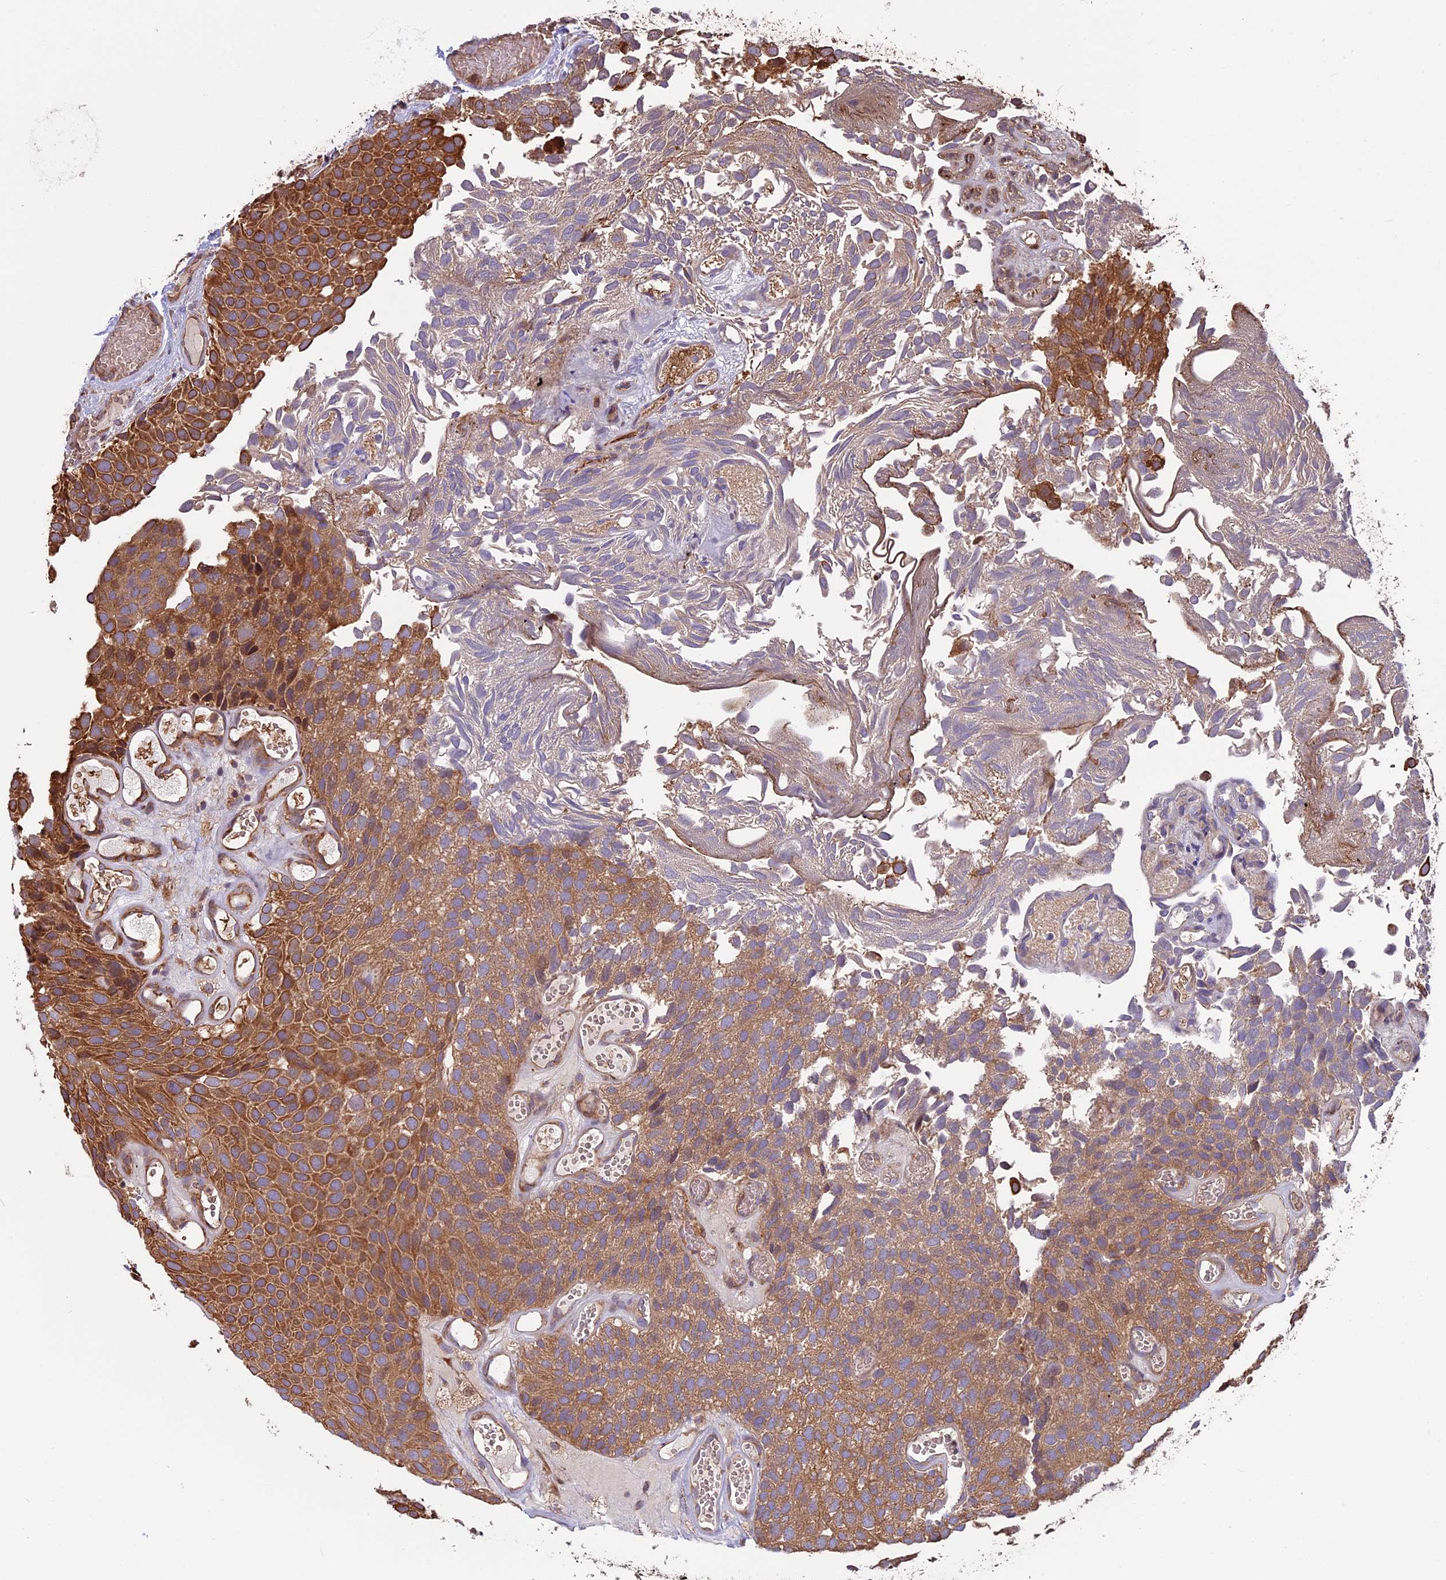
{"staining": {"intensity": "strong", "quantity": ">75%", "location": "cytoplasmic/membranous"}, "tissue": "urothelial cancer", "cell_type": "Tumor cells", "image_type": "cancer", "snomed": [{"axis": "morphology", "description": "Urothelial carcinoma, Low grade"}, {"axis": "topography", "description": "Urinary bladder"}], "caption": "Immunohistochemistry (DAB) staining of low-grade urothelial carcinoma exhibits strong cytoplasmic/membranous protein expression in approximately >75% of tumor cells.", "gene": "VWA3A", "patient": {"sex": "male", "age": 89}}